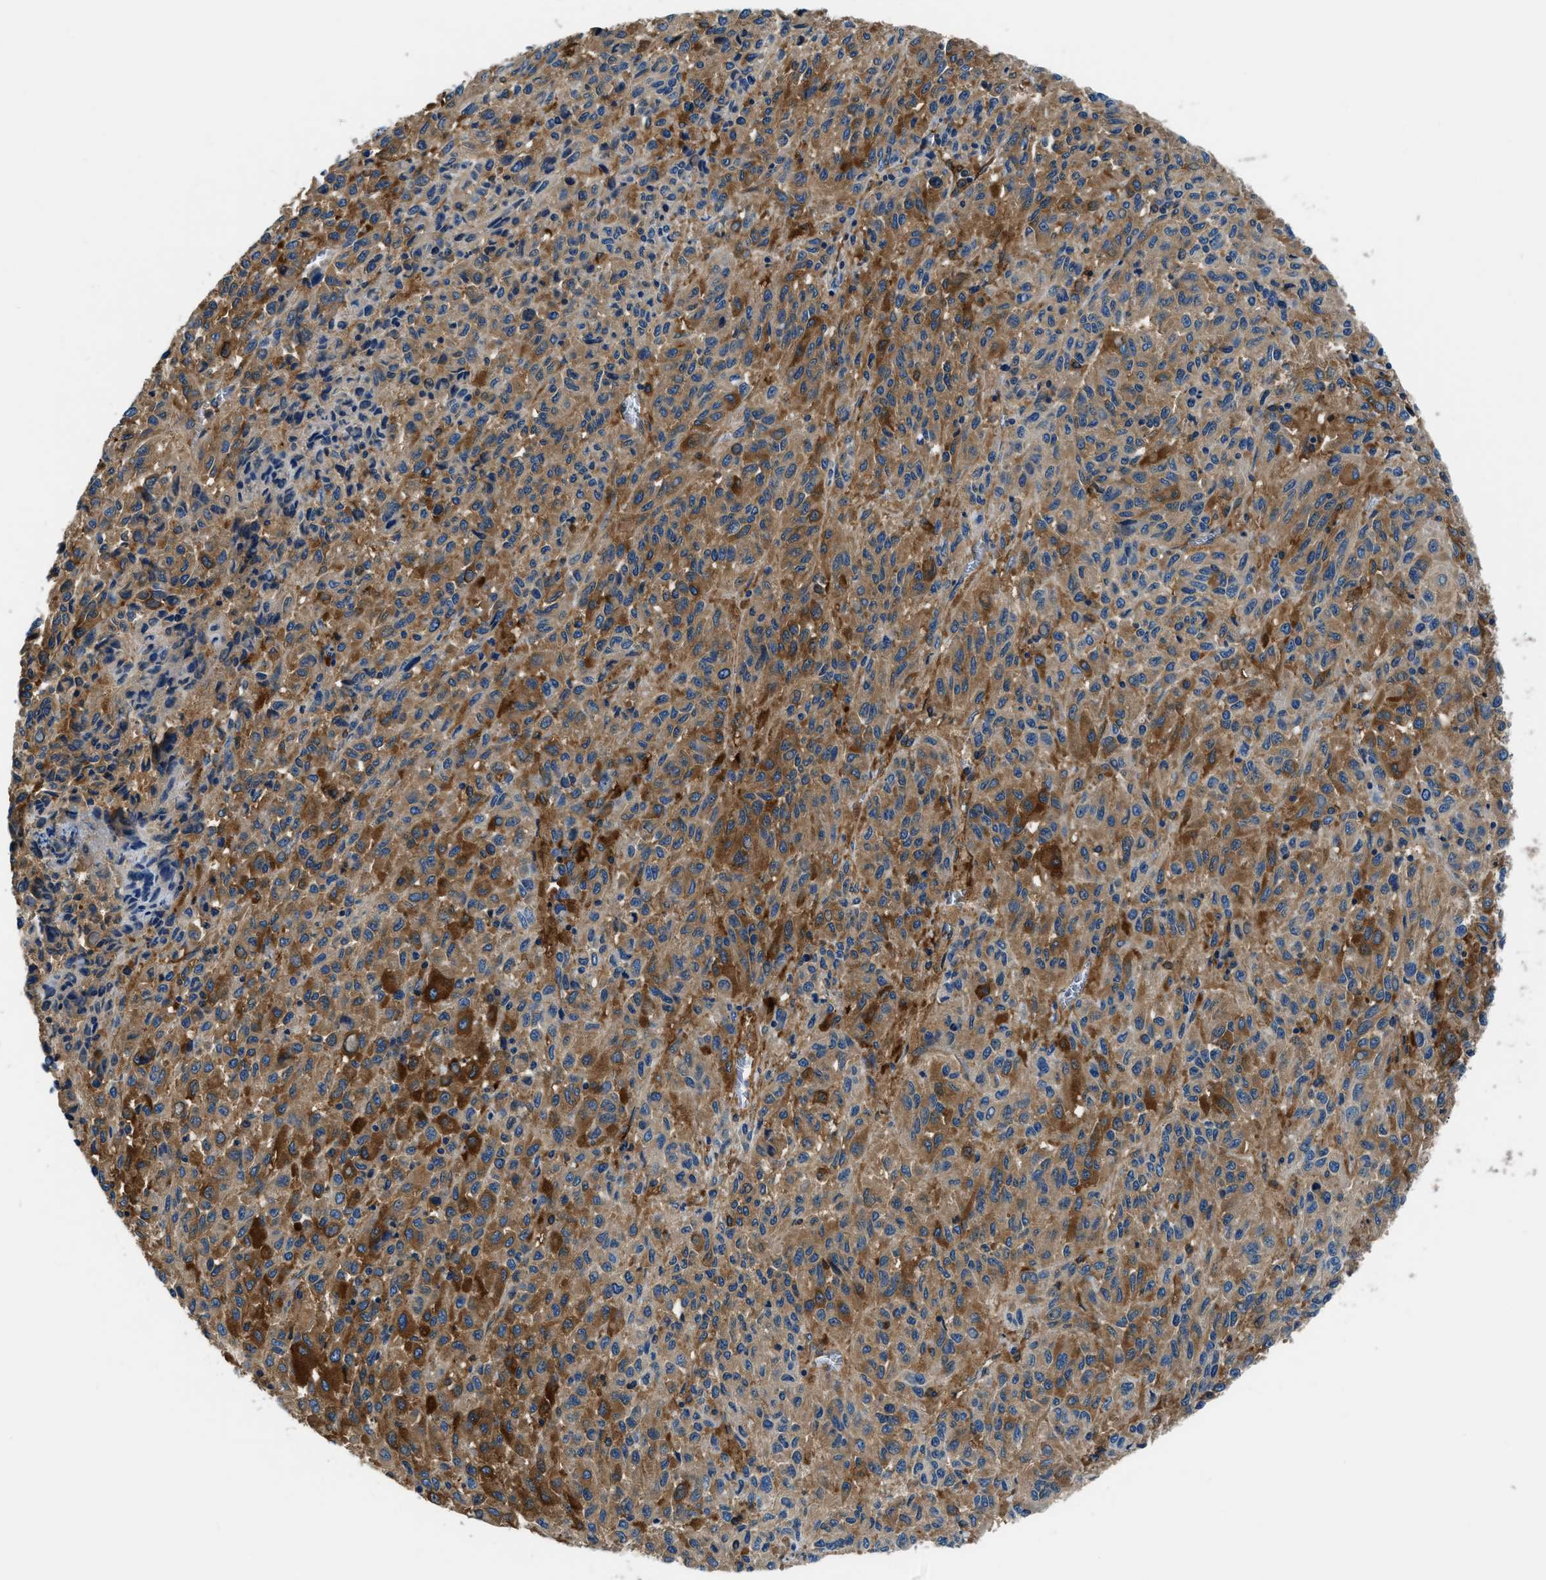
{"staining": {"intensity": "moderate", "quantity": ">75%", "location": "cytoplasmic/membranous"}, "tissue": "melanoma", "cell_type": "Tumor cells", "image_type": "cancer", "snomed": [{"axis": "morphology", "description": "Malignant melanoma, Metastatic site"}, {"axis": "topography", "description": "Lung"}], "caption": "Immunohistochemistry (IHC) micrograph of neoplastic tissue: melanoma stained using immunohistochemistry displays medium levels of moderate protein expression localized specifically in the cytoplasmic/membranous of tumor cells, appearing as a cytoplasmic/membranous brown color.", "gene": "EEA1", "patient": {"sex": "male", "age": 64}}